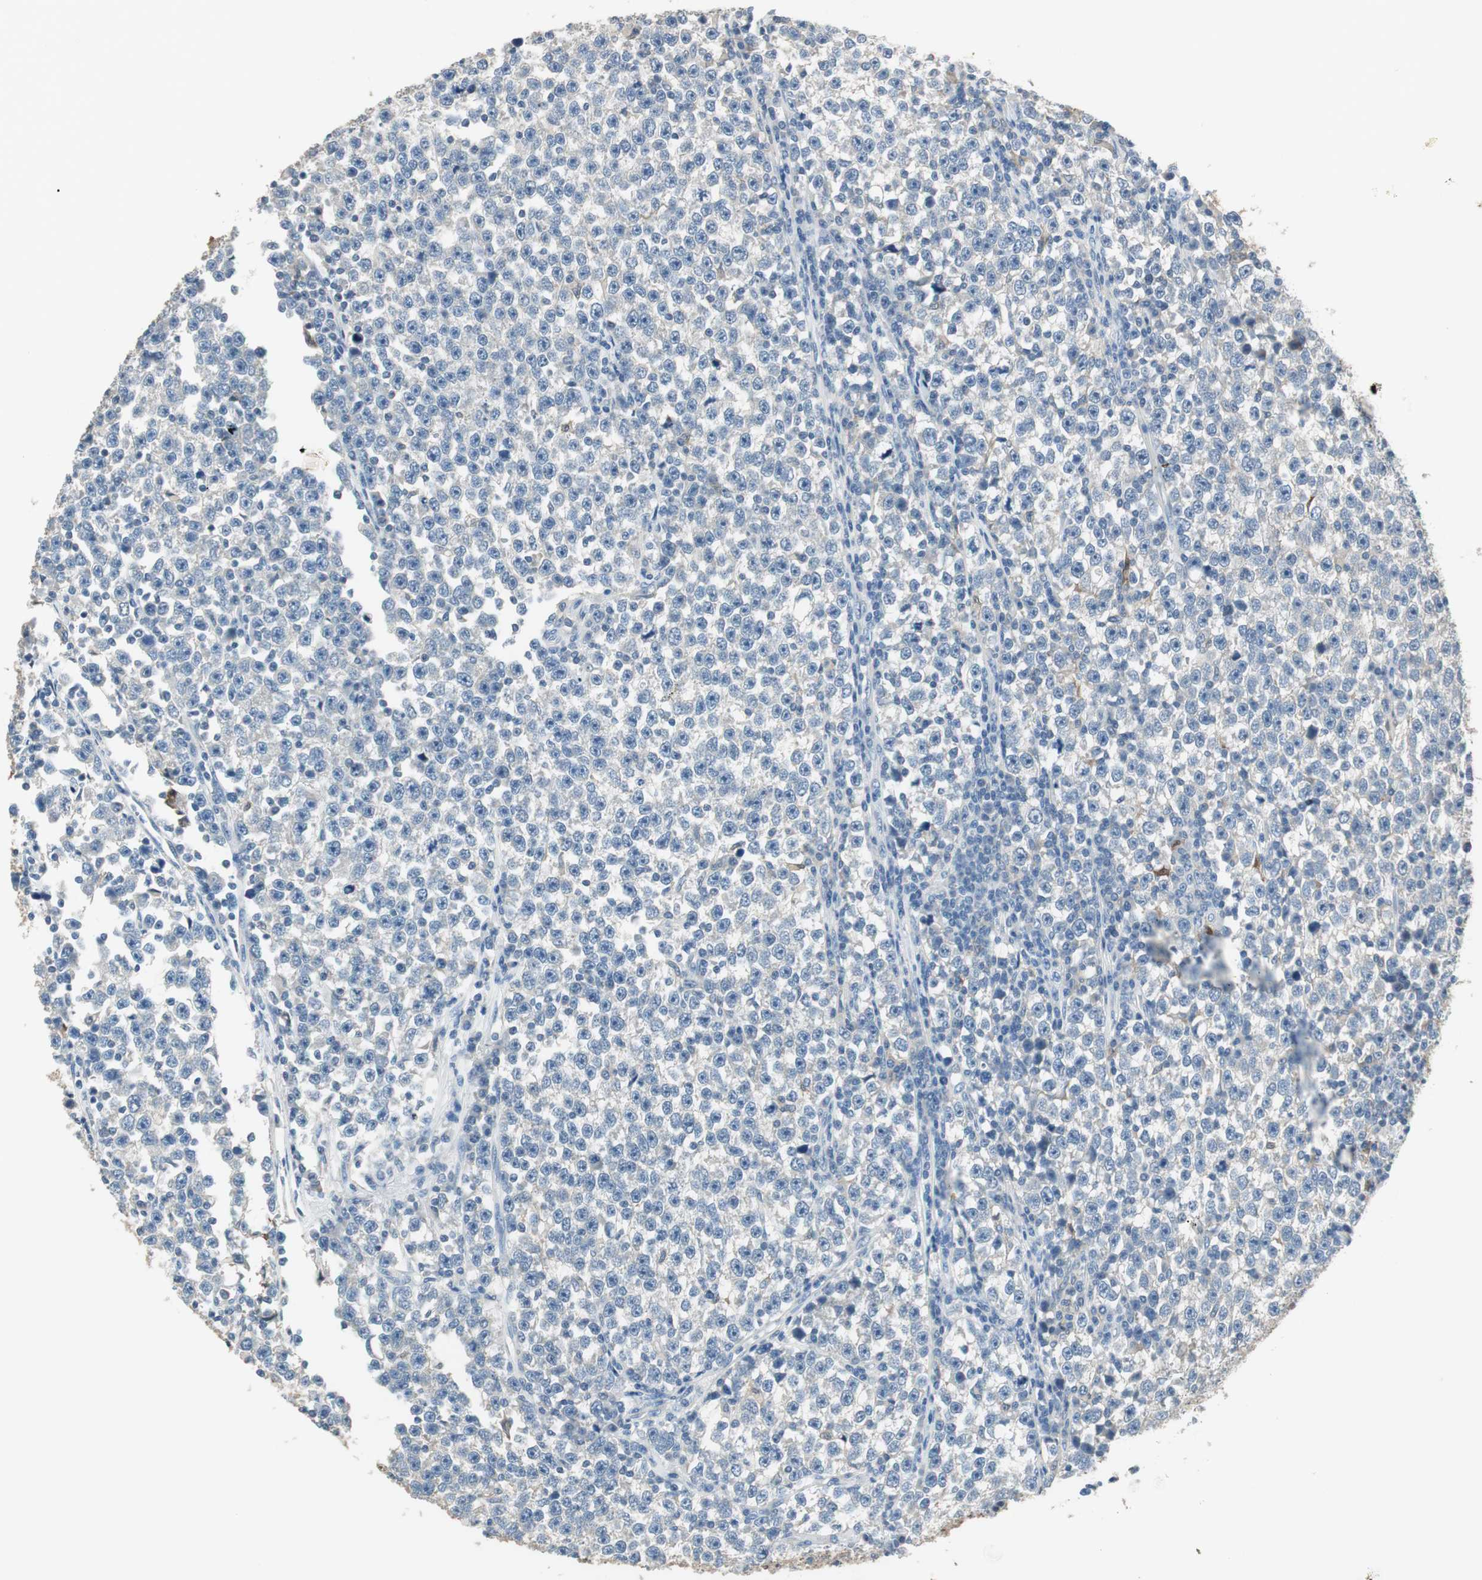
{"staining": {"intensity": "negative", "quantity": "none", "location": "none"}, "tissue": "testis cancer", "cell_type": "Tumor cells", "image_type": "cancer", "snomed": [{"axis": "morphology", "description": "Seminoma, NOS"}, {"axis": "topography", "description": "Testis"}], "caption": "Immunohistochemistry (IHC) image of neoplastic tissue: seminoma (testis) stained with DAB (3,3'-diaminobenzidine) reveals no significant protein positivity in tumor cells.", "gene": "MSTO1", "patient": {"sex": "male", "age": 43}}